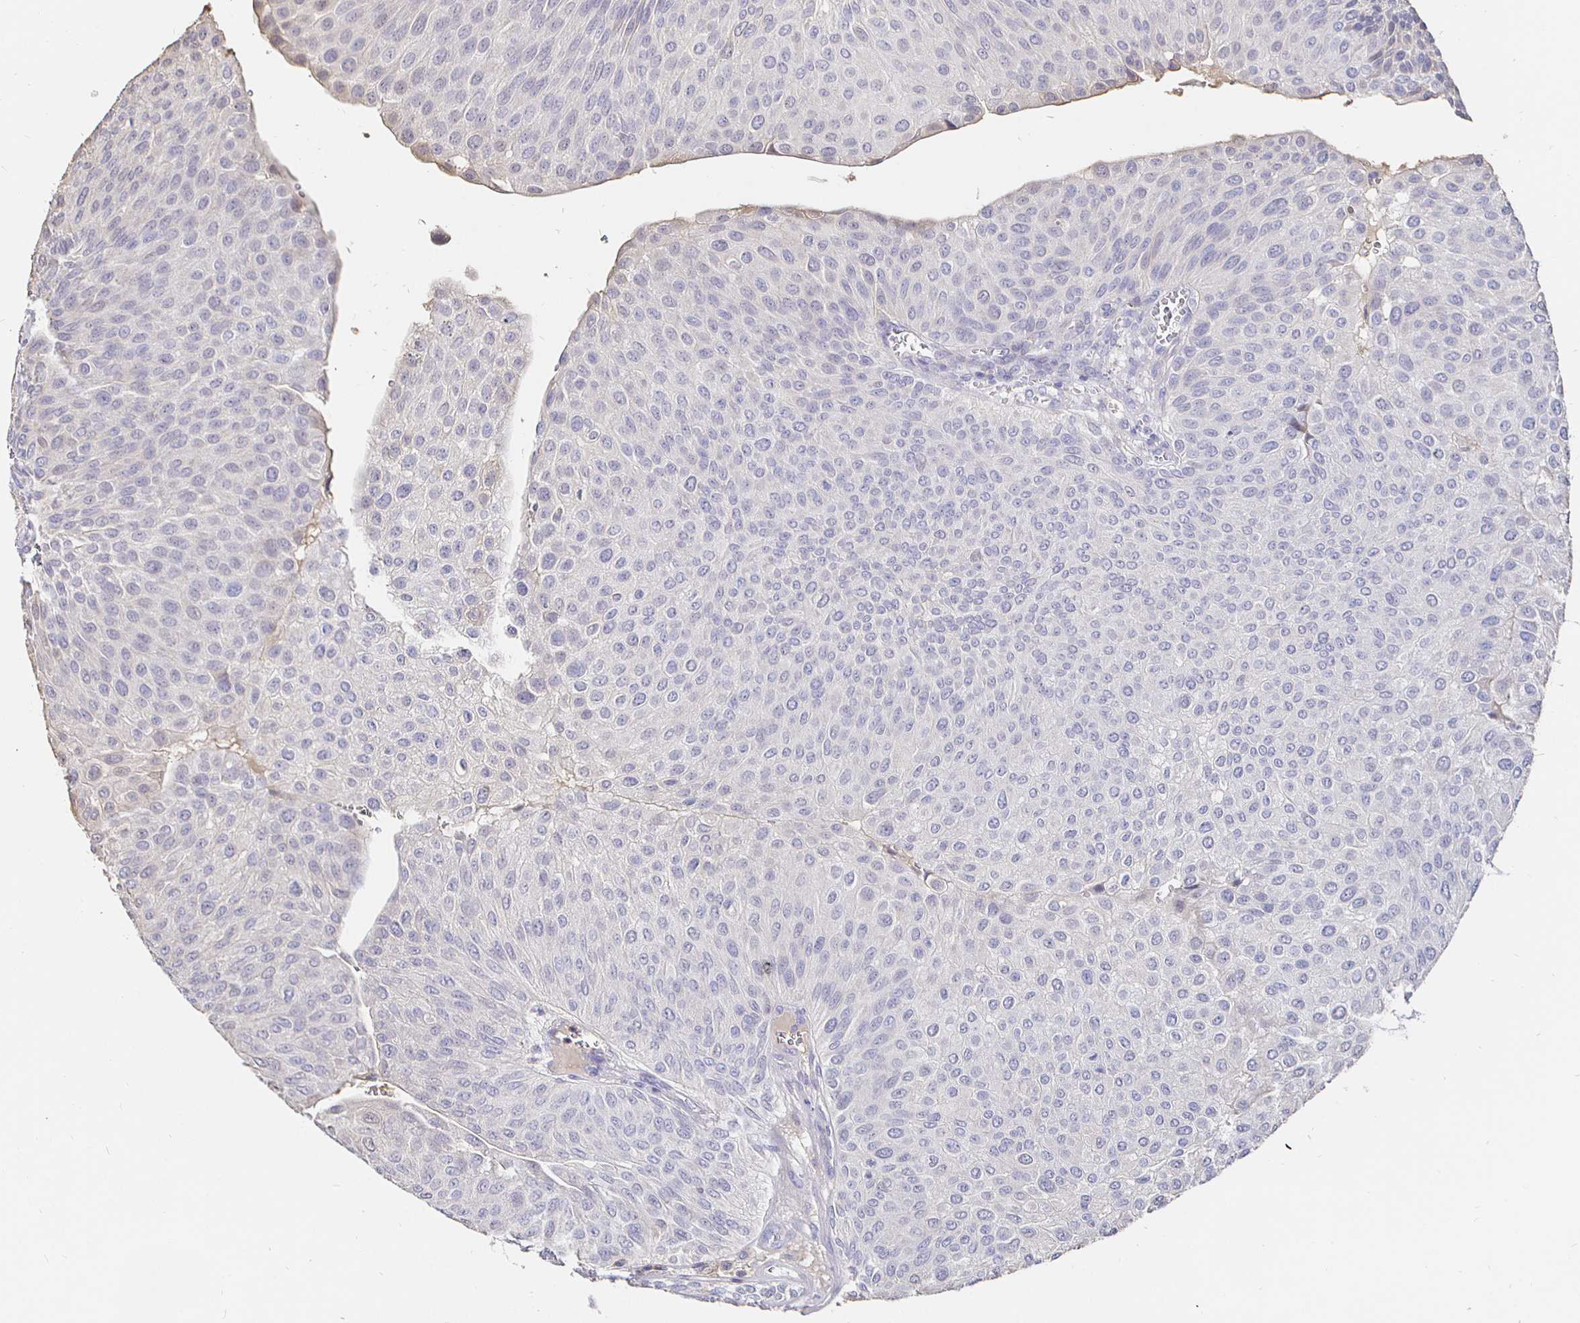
{"staining": {"intensity": "negative", "quantity": "none", "location": "none"}, "tissue": "urothelial cancer", "cell_type": "Tumor cells", "image_type": "cancer", "snomed": [{"axis": "morphology", "description": "Urothelial carcinoma, NOS"}, {"axis": "topography", "description": "Urinary bladder"}], "caption": "Urothelial cancer was stained to show a protein in brown. There is no significant positivity in tumor cells. (DAB IHC, high magnification).", "gene": "CXCR3", "patient": {"sex": "male", "age": 67}}